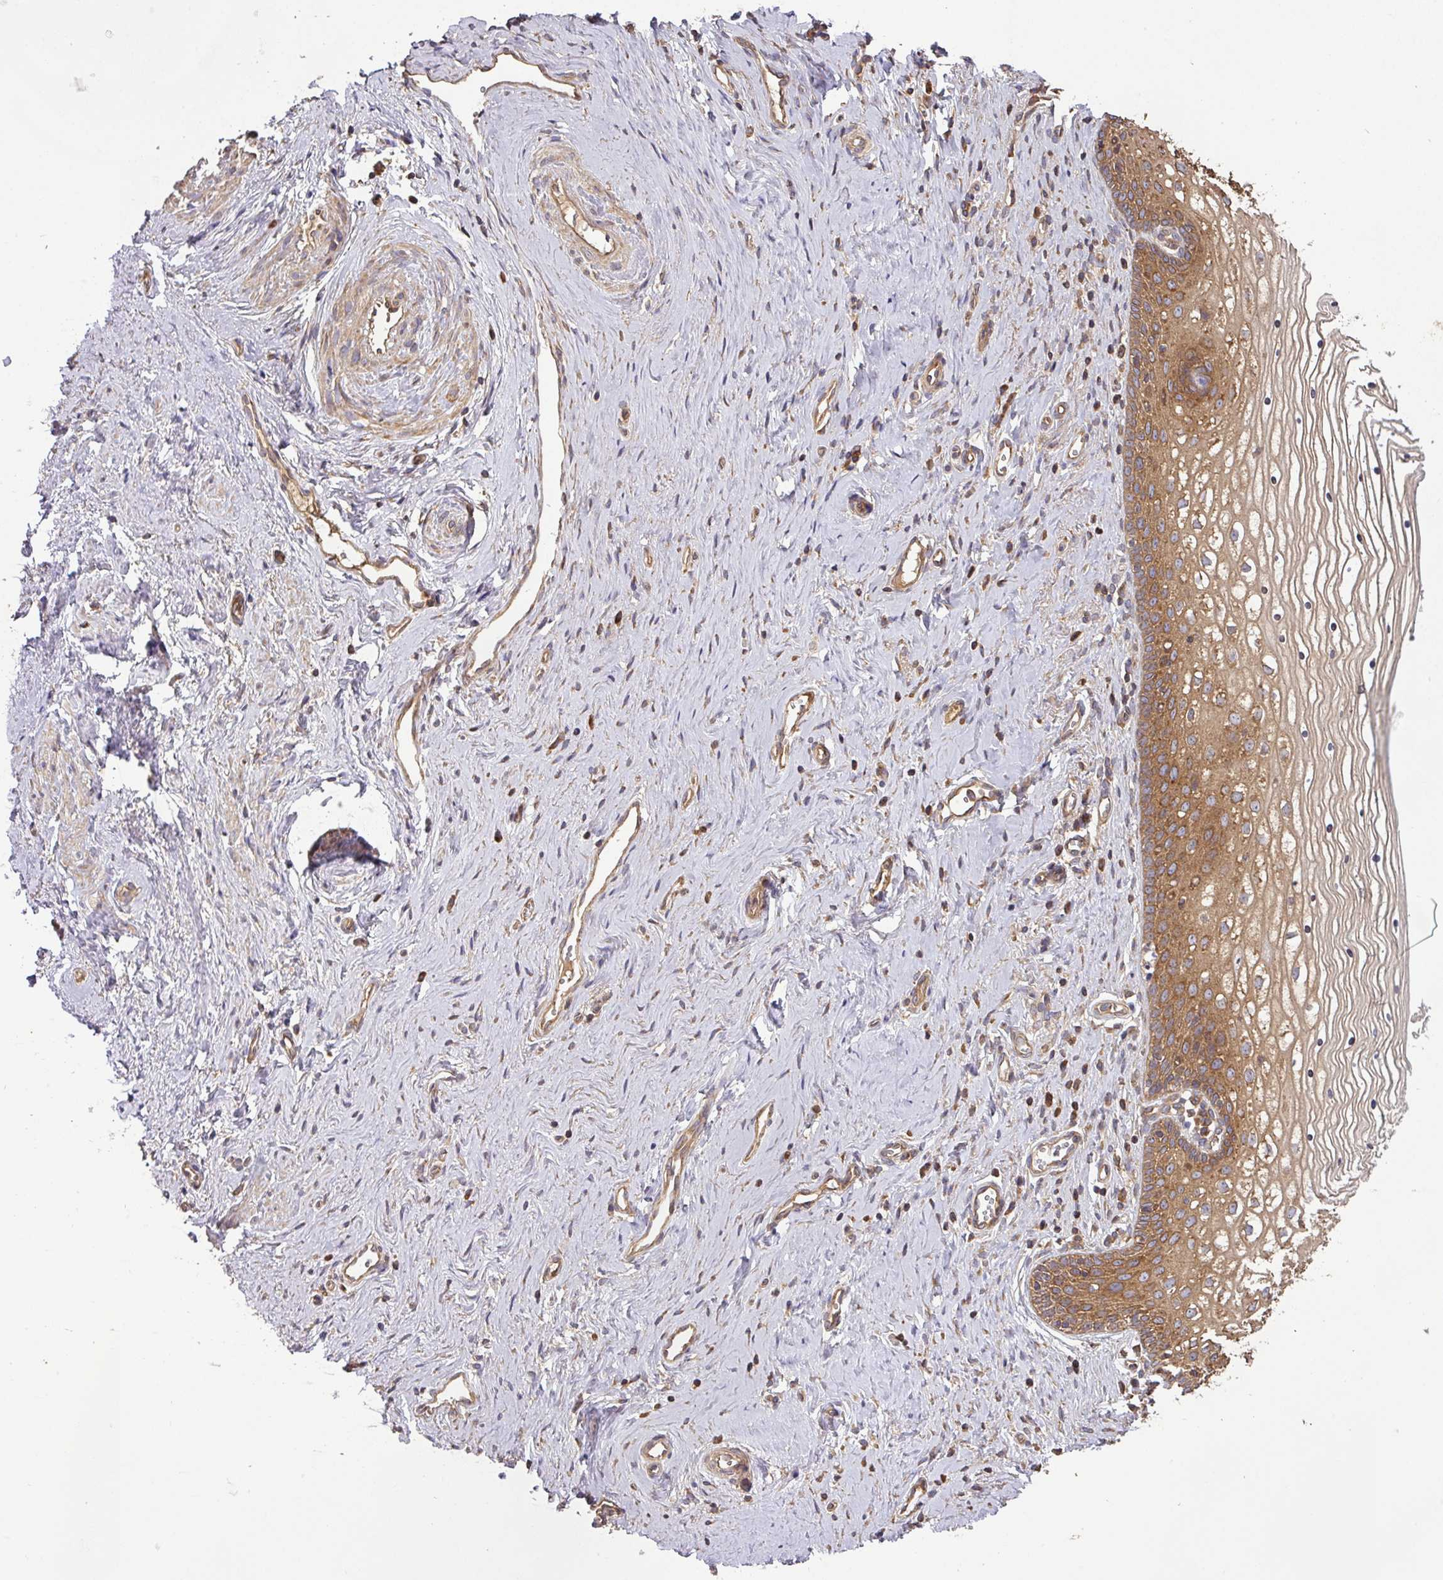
{"staining": {"intensity": "moderate", "quantity": "25%-75%", "location": "cytoplasmic/membranous"}, "tissue": "vagina", "cell_type": "Squamous epithelial cells", "image_type": "normal", "snomed": [{"axis": "morphology", "description": "Normal tissue, NOS"}, {"axis": "topography", "description": "Vagina"}], "caption": "This image demonstrates benign vagina stained with immunohistochemistry to label a protein in brown. The cytoplasmic/membranous of squamous epithelial cells show moderate positivity for the protein. Nuclei are counter-stained blue.", "gene": "GSPT1", "patient": {"sex": "female", "age": 59}}